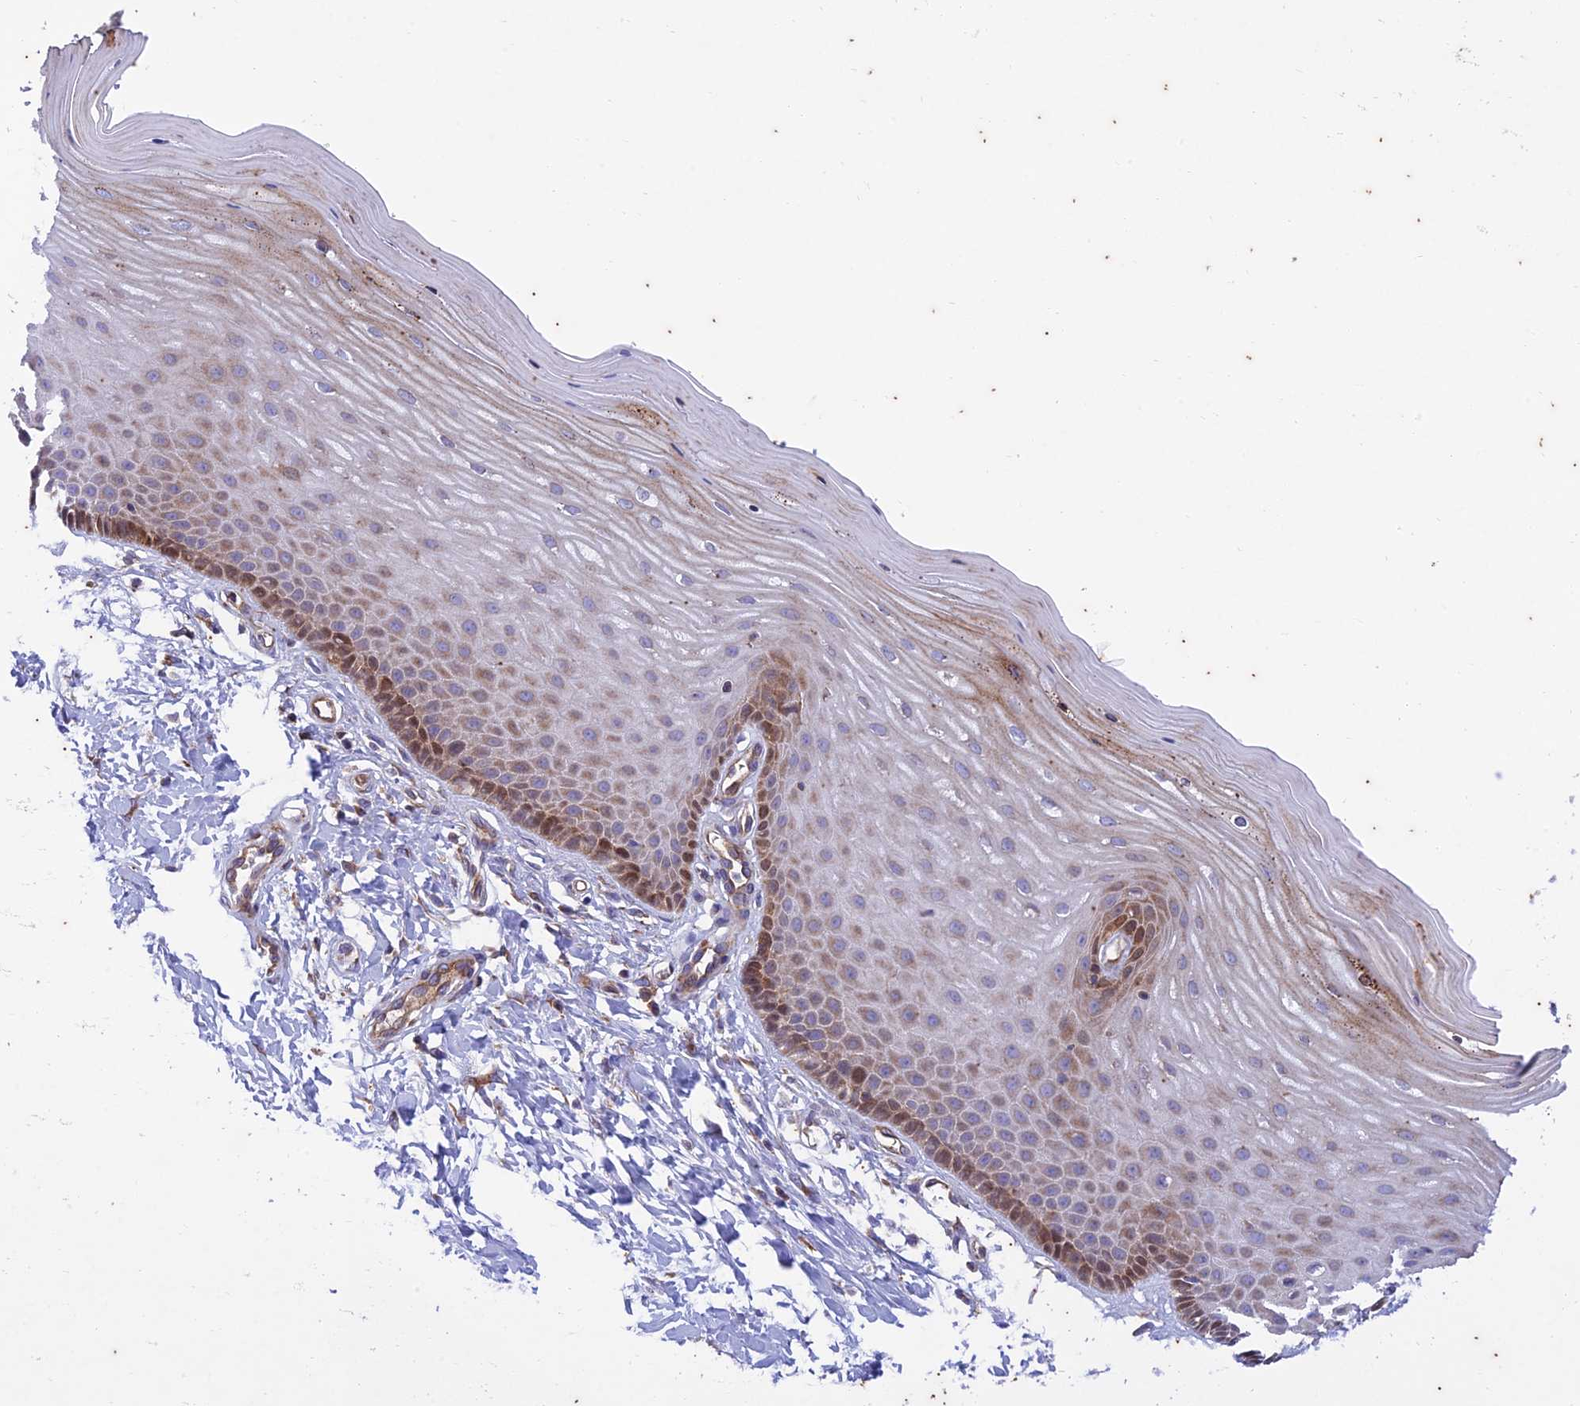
{"staining": {"intensity": "weak", "quantity": "<25%", "location": "cytoplasmic/membranous"}, "tissue": "cervix", "cell_type": "Glandular cells", "image_type": "normal", "snomed": [{"axis": "morphology", "description": "Normal tissue, NOS"}, {"axis": "topography", "description": "Cervix"}], "caption": "DAB immunohistochemical staining of benign cervix demonstrates no significant positivity in glandular cells.", "gene": "PIMREG", "patient": {"sex": "female", "age": 55}}